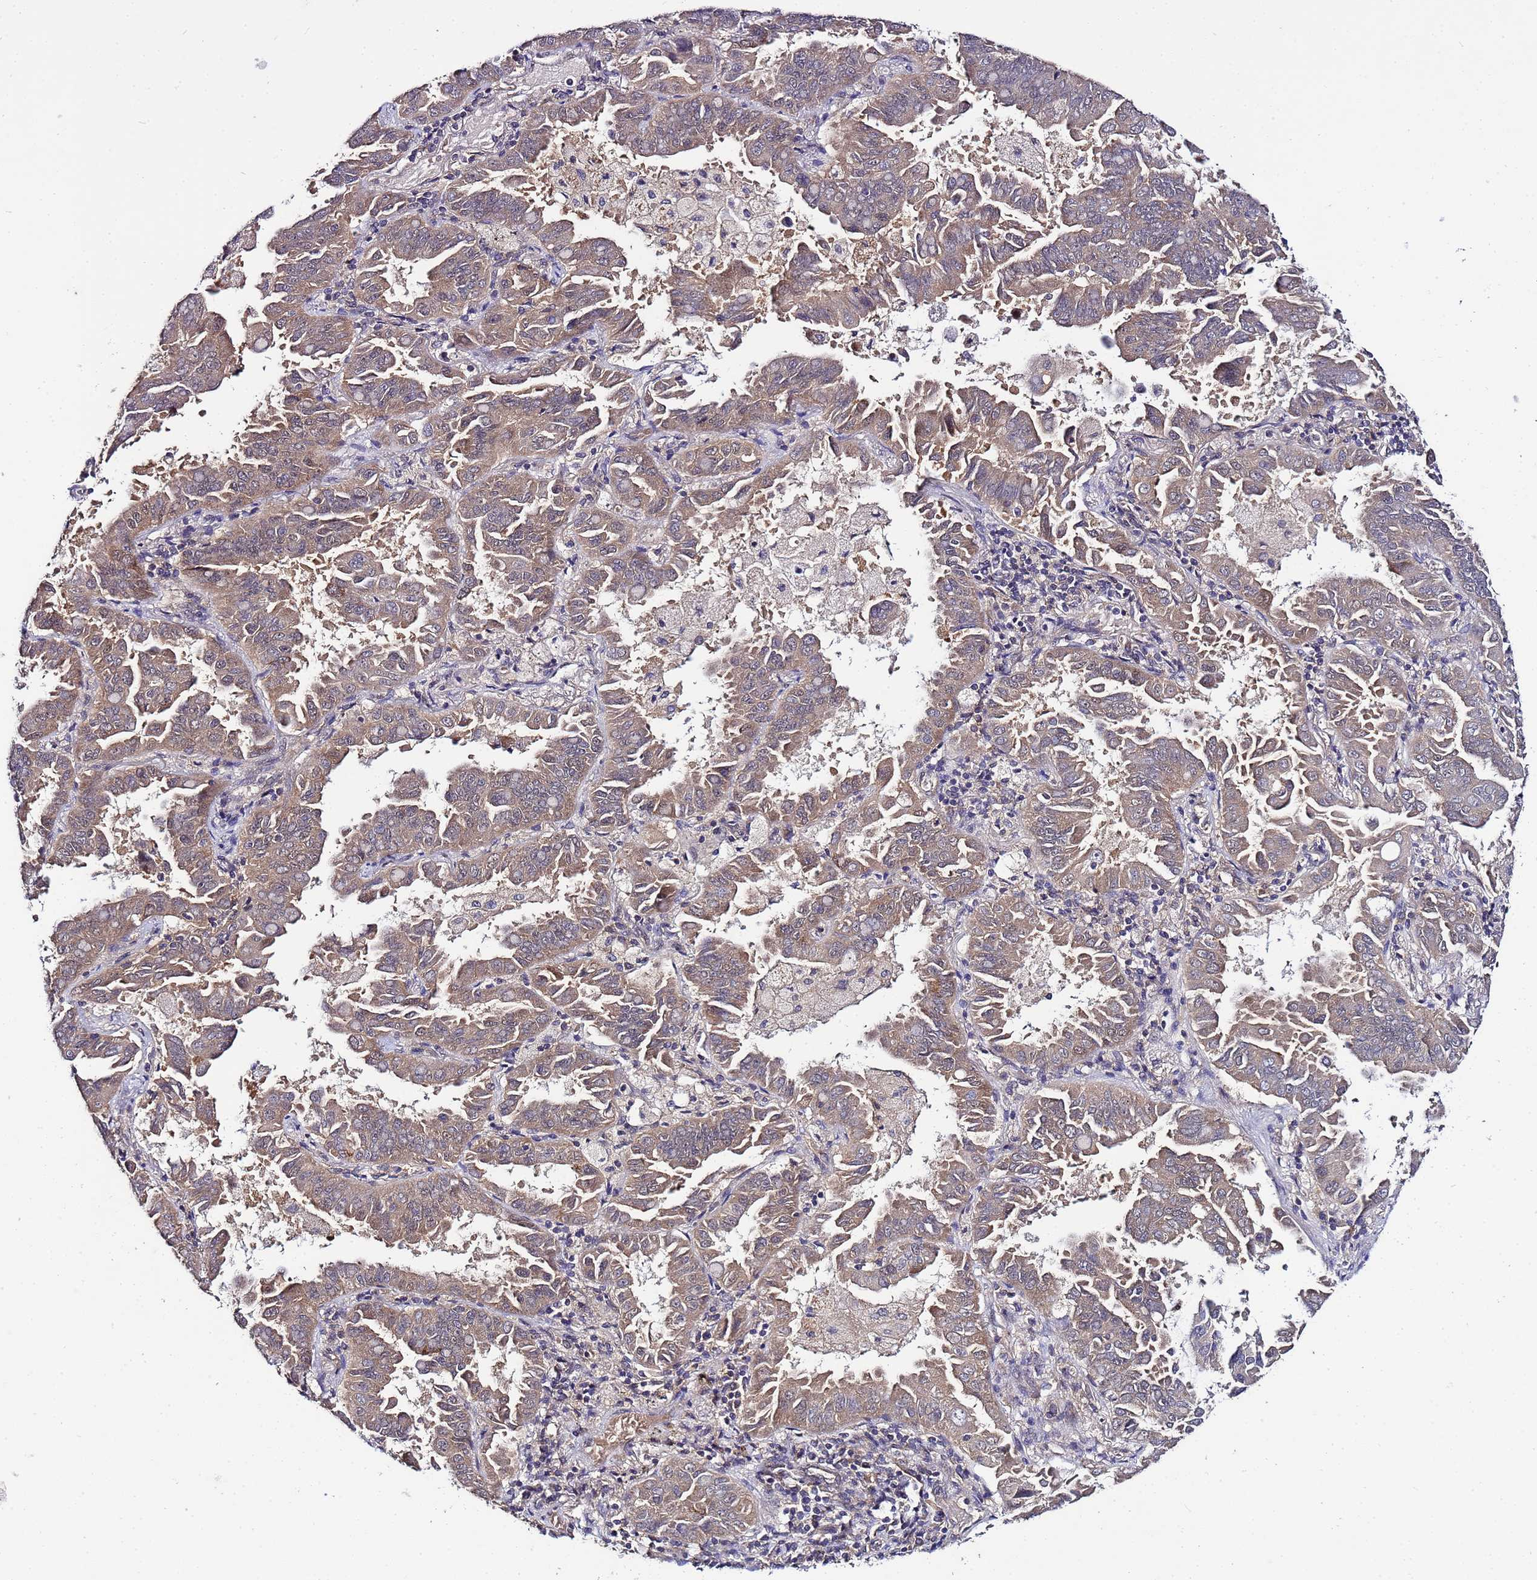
{"staining": {"intensity": "weak", "quantity": ">75%", "location": "cytoplasmic/membranous"}, "tissue": "lung cancer", "cell_type": "Tumor cells", "image_type": "cancer", "snomed": [{"axis": "morphology", "description": "Adenocarcinoma, NOS"}, {"axis": "topography", "description": "Lung"}], "caption": "The histopathology image shows immunohistochemical staining of lung cancer. There is weak cytoplasmic/membranous positivity is identified in approximately >75% of tumor cells. (Brightfield microscopy of DAB IHC at high magnification).", "gene": "GSPT2", "patient": {"sex": "male", "age": 64}}